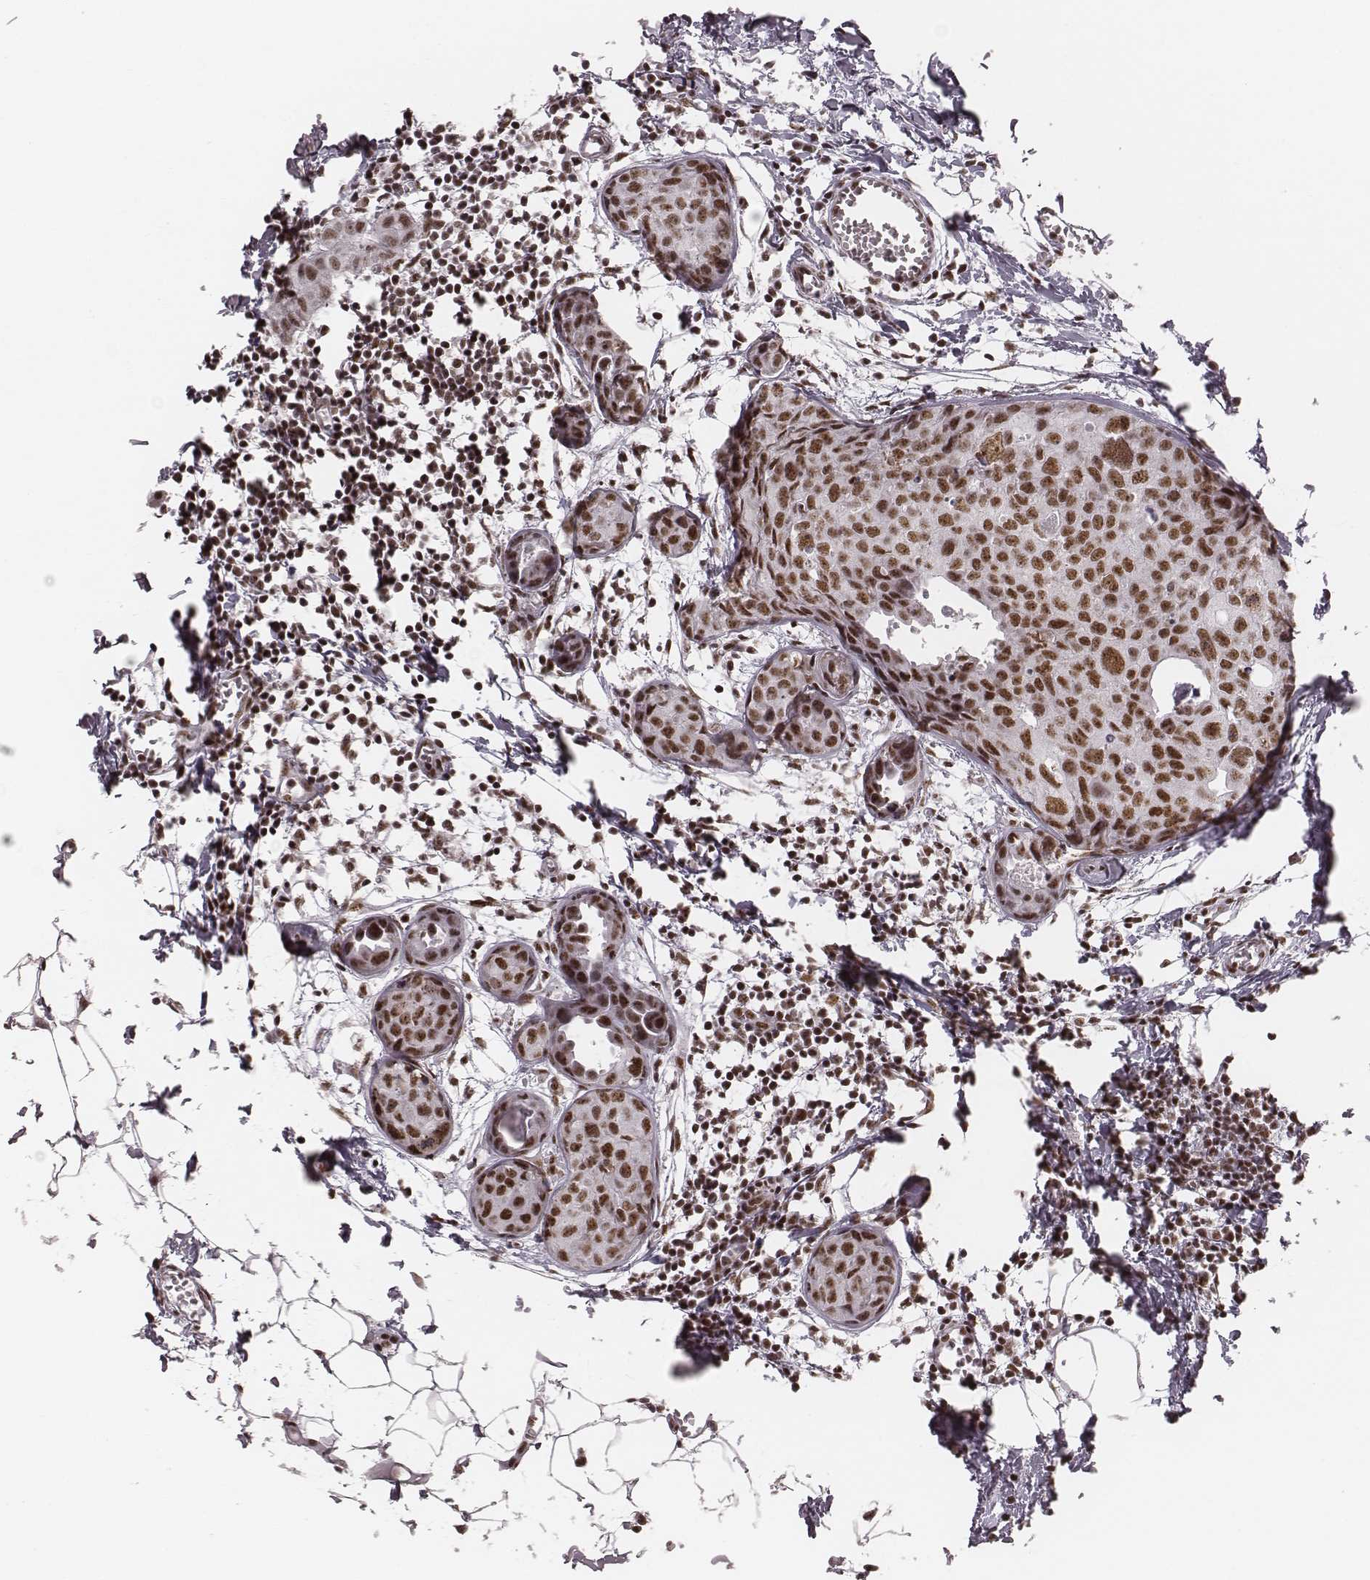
{"staining": {"intensity": "moderate", "quantity": ">75%", "location": "nuclear"}, "tissue": "breast cancer", "cell_type": "Tumor cells", "image_type": "cancer", "snomed": [{"axis": "morphology", "description": "Duct carcinoma"}, {"axis": "topography", "description": "Breast"}], "caption": "DAB immunohistochemical staining of breast cancer displays moderate nuclear protein staining in about >75% of tumor cells. (DAB (3,3'-diaminobenzidine) IHC, brown staining for protein, blue staining for nuclei).", "gene": "LUC7L", "patient": {"sex": "female", "age": 38}}